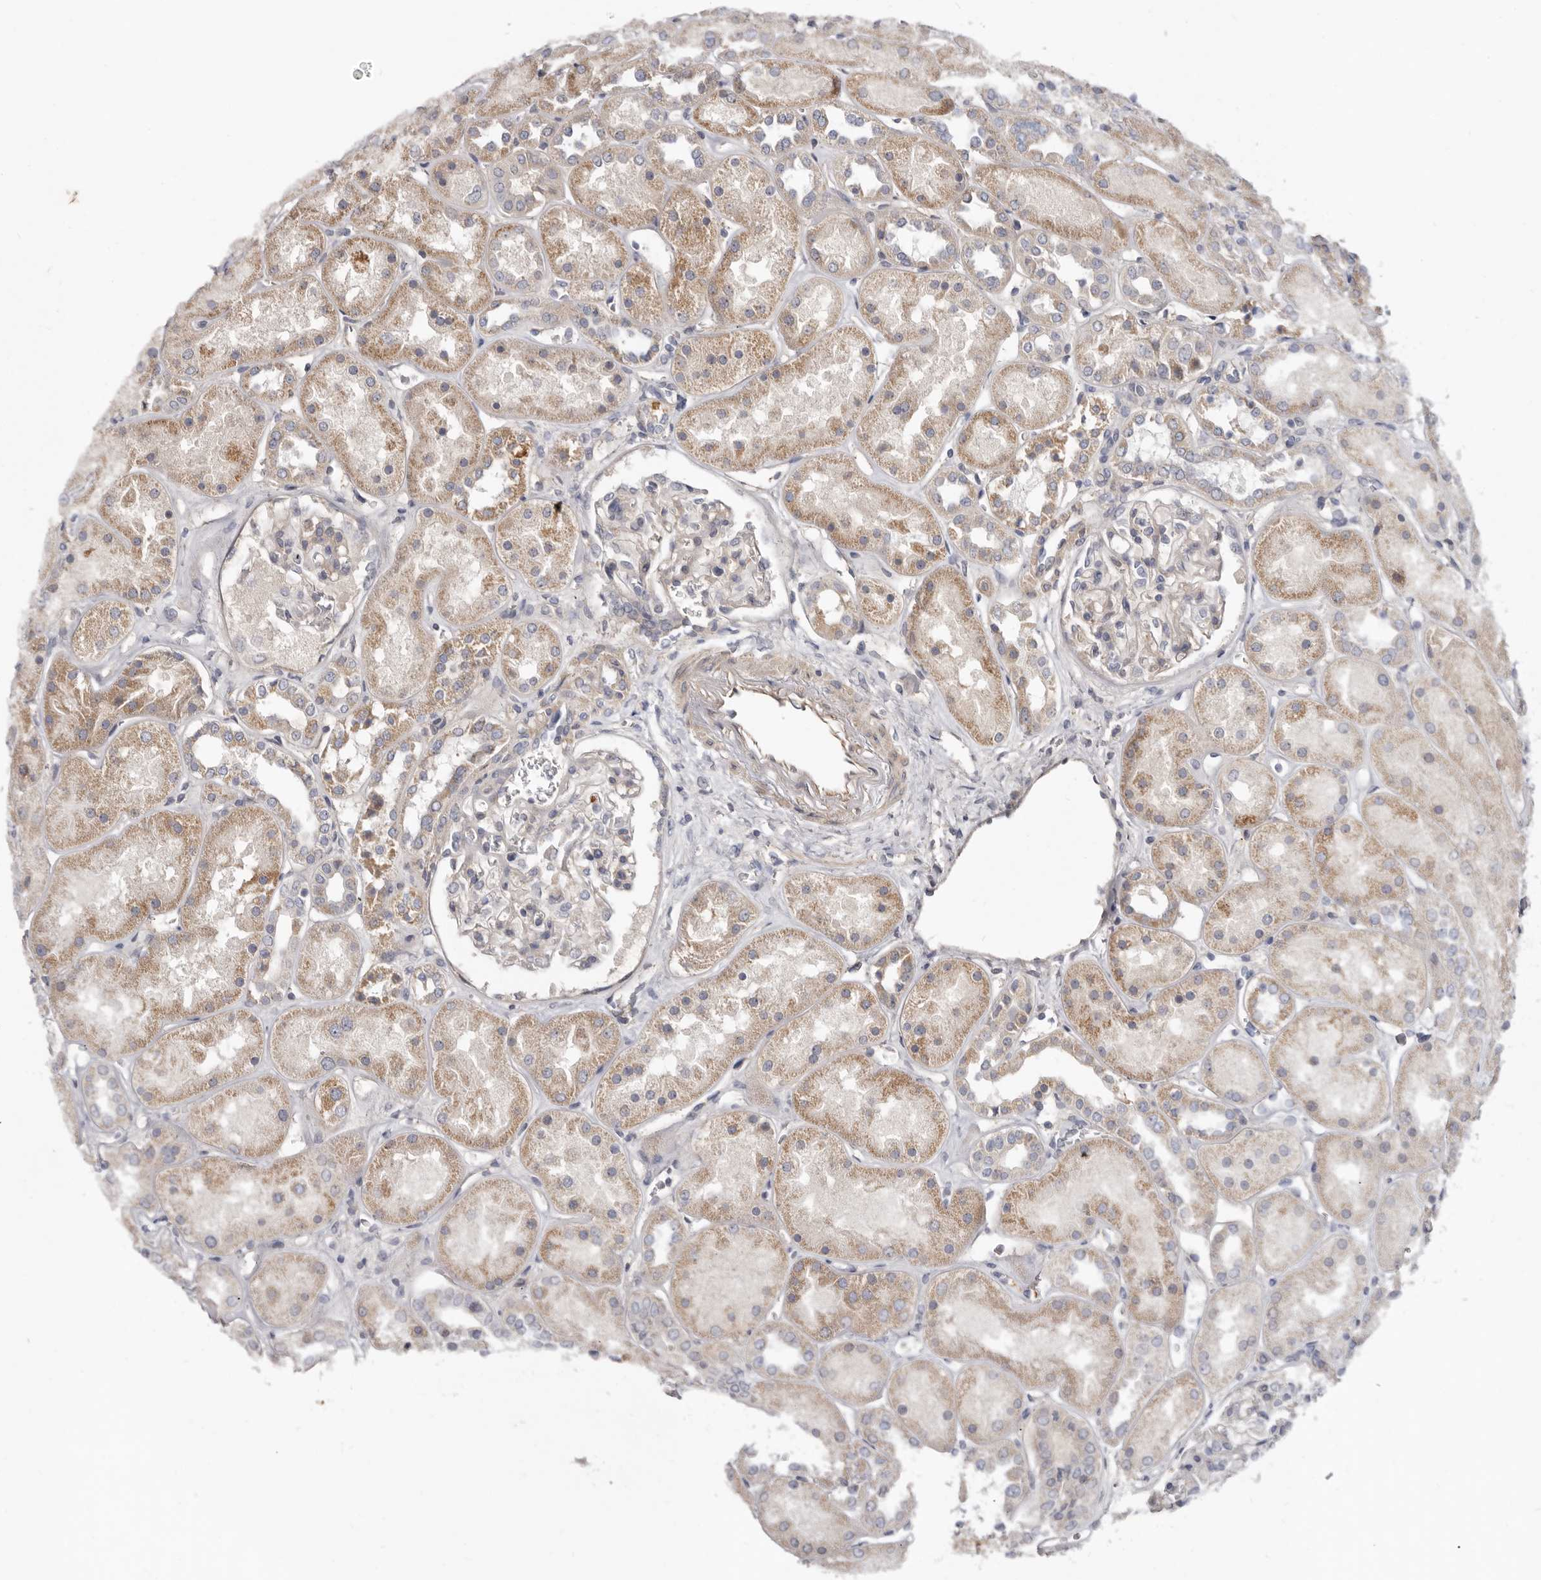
{"staining": {"intensity": "weak", "quantity": "<25%", "location": "cytoplasmic/membranous"}, "tissue": "kidney", "cell_type": "Cells in glomeruli", "image_type": "normal", "snomed": [{"axis": "morphology", "description": "Normal tissue, NOS"}, {"axis": "topography", "description": "Kidney"}], "caption": "Kidney was stained to show a protein in brown. There is no significant positivity in cells in glomeruli. Nuclei are stained in blue.", "gene": "SPTA1", "patient": {"sex": "male", "age": 70}}